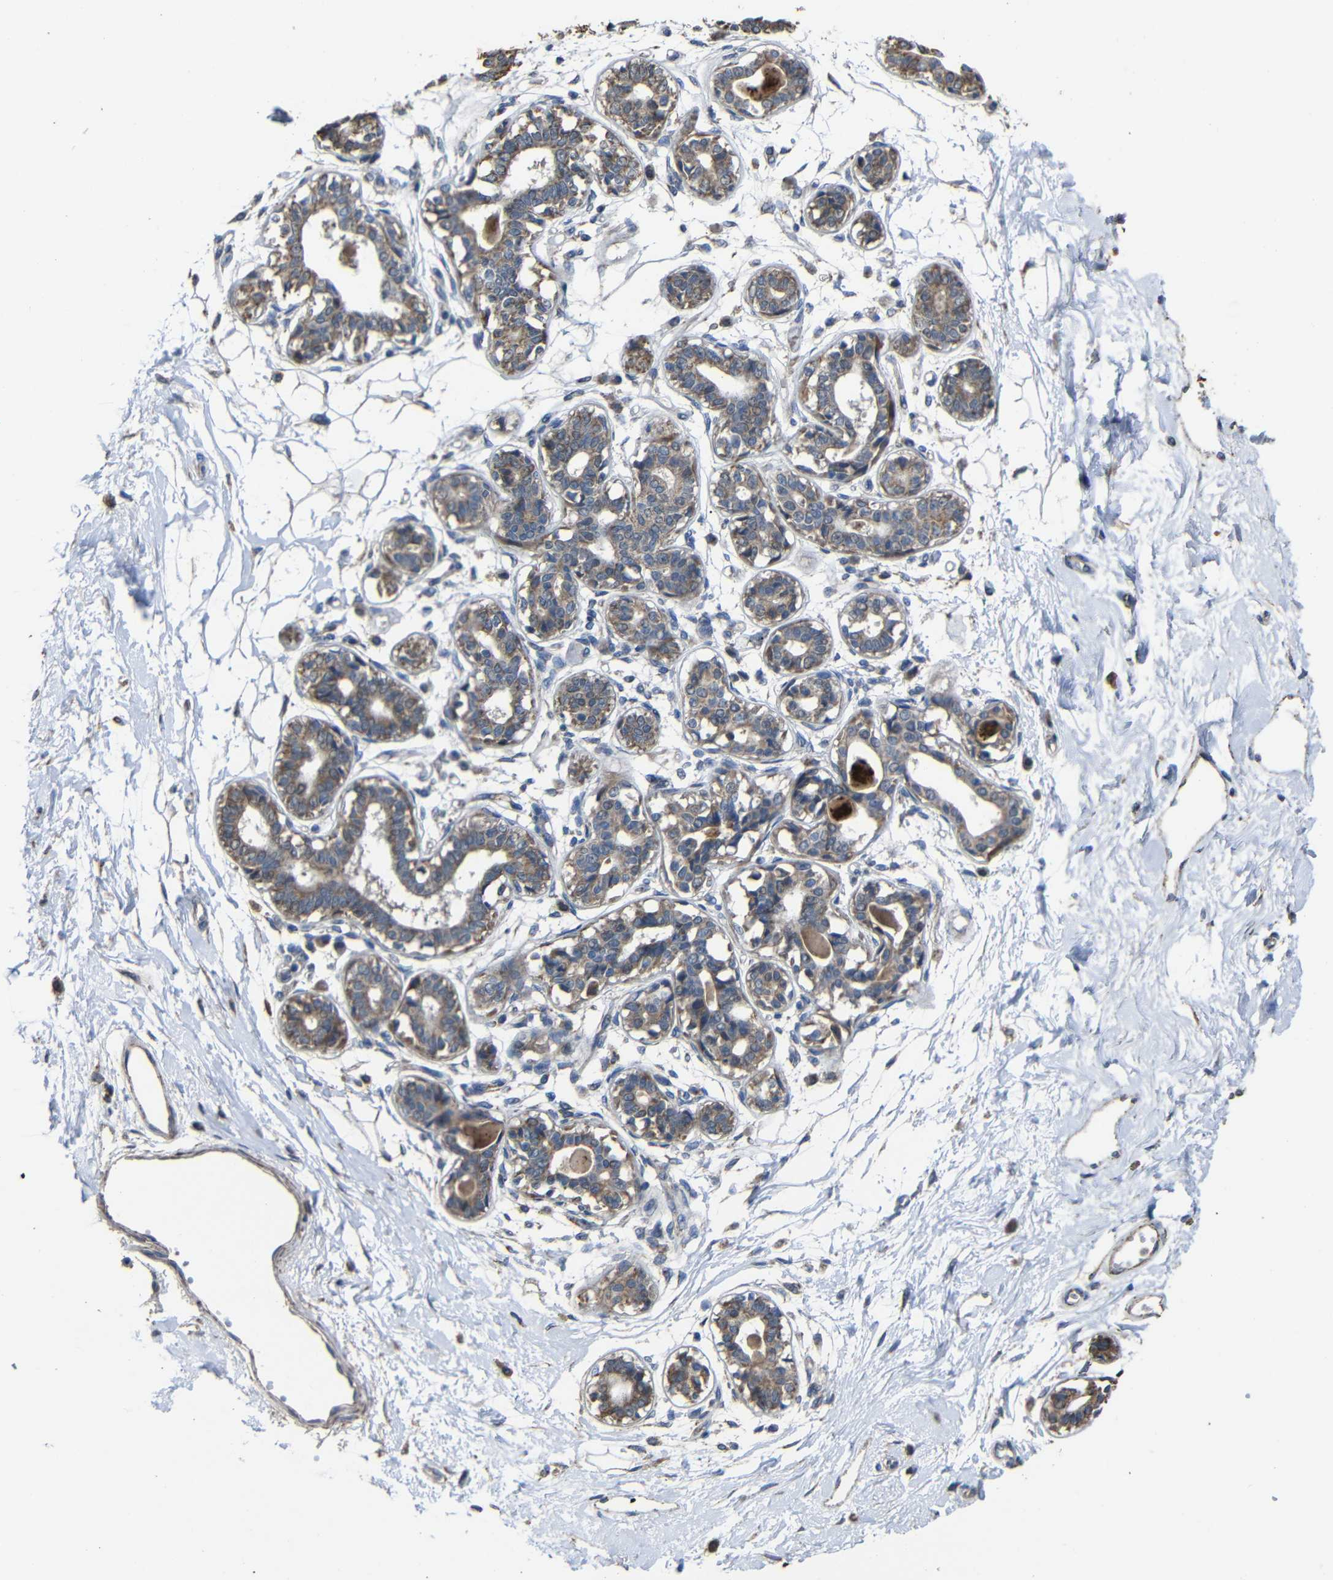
{"staining": {"intensity": "negative", "quantity": "none", "location": "none"}, "tissue": "breast", "cell_type": "Adipocytes", "image_type": "normal", "snomed": [{"axis": "morphology", "description": "Normal tissue, NOS"}, {"axis": "topography", "description": "Breast"}], "caption": "Protein analysis of benign breast shows no significant expression in adipocytes.", "gene": "SNN", "patient": {"sex": "female", "age": 45}}